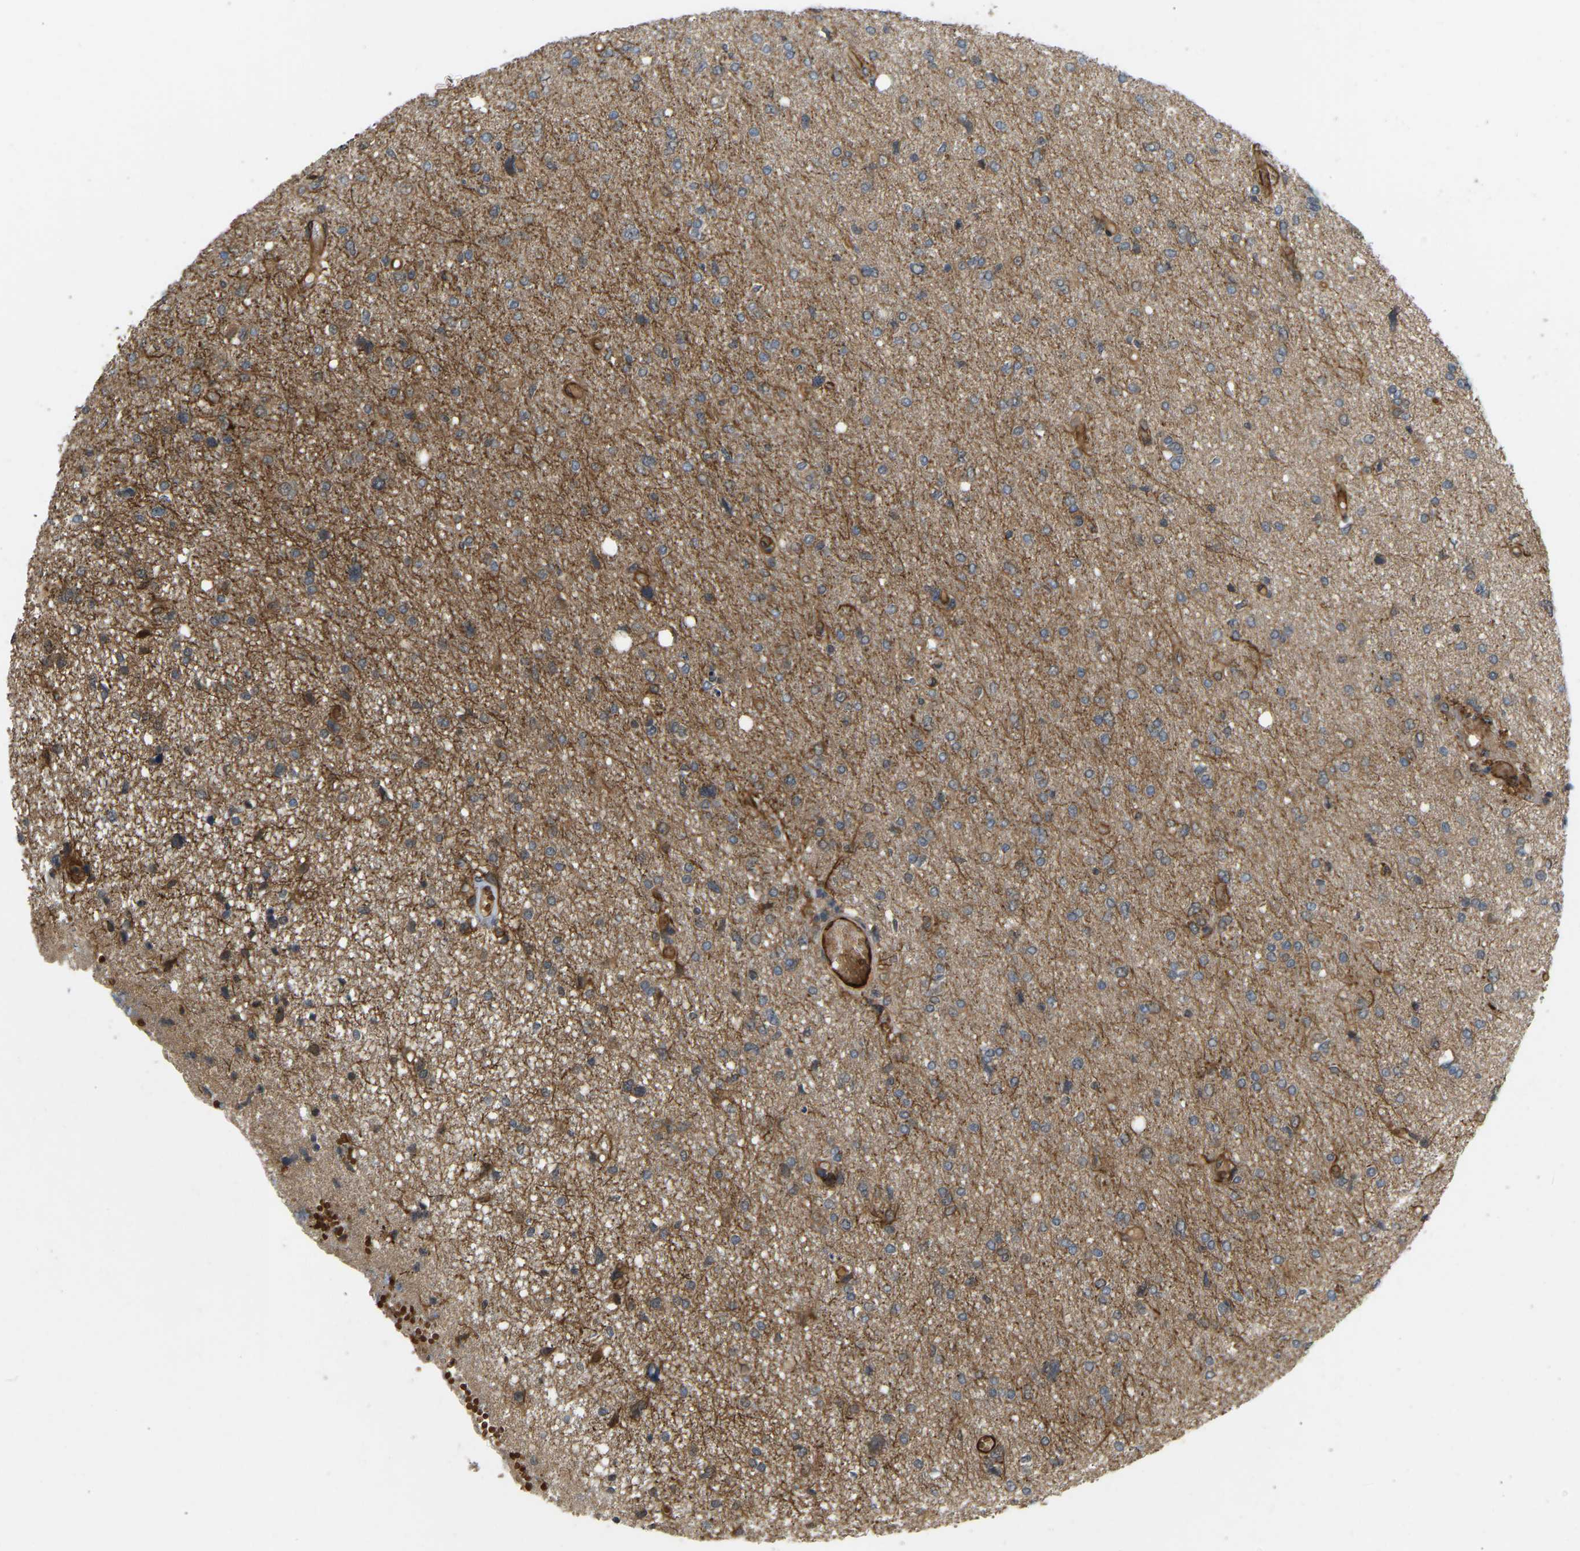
{"staining": {"intensity": "negative", "quantity": "none", "location": "none"}, "tissue": "glioma", "cell_type": "Tumor cells", "image_type": "cancer", "snomed": [{"axis": "morphology", "description": "Glioma, malignant, High grade"}, {"axis": "topography", "description": "Brain"}], "caption": "High magnification brightfield microscopy of glioma stained with DAB (brown) and counterstained with hematoxylin (blue): tumor cells show no significant staining.", "gene": "LIMK2", "patient": {"sex": "female", "age": 59}}